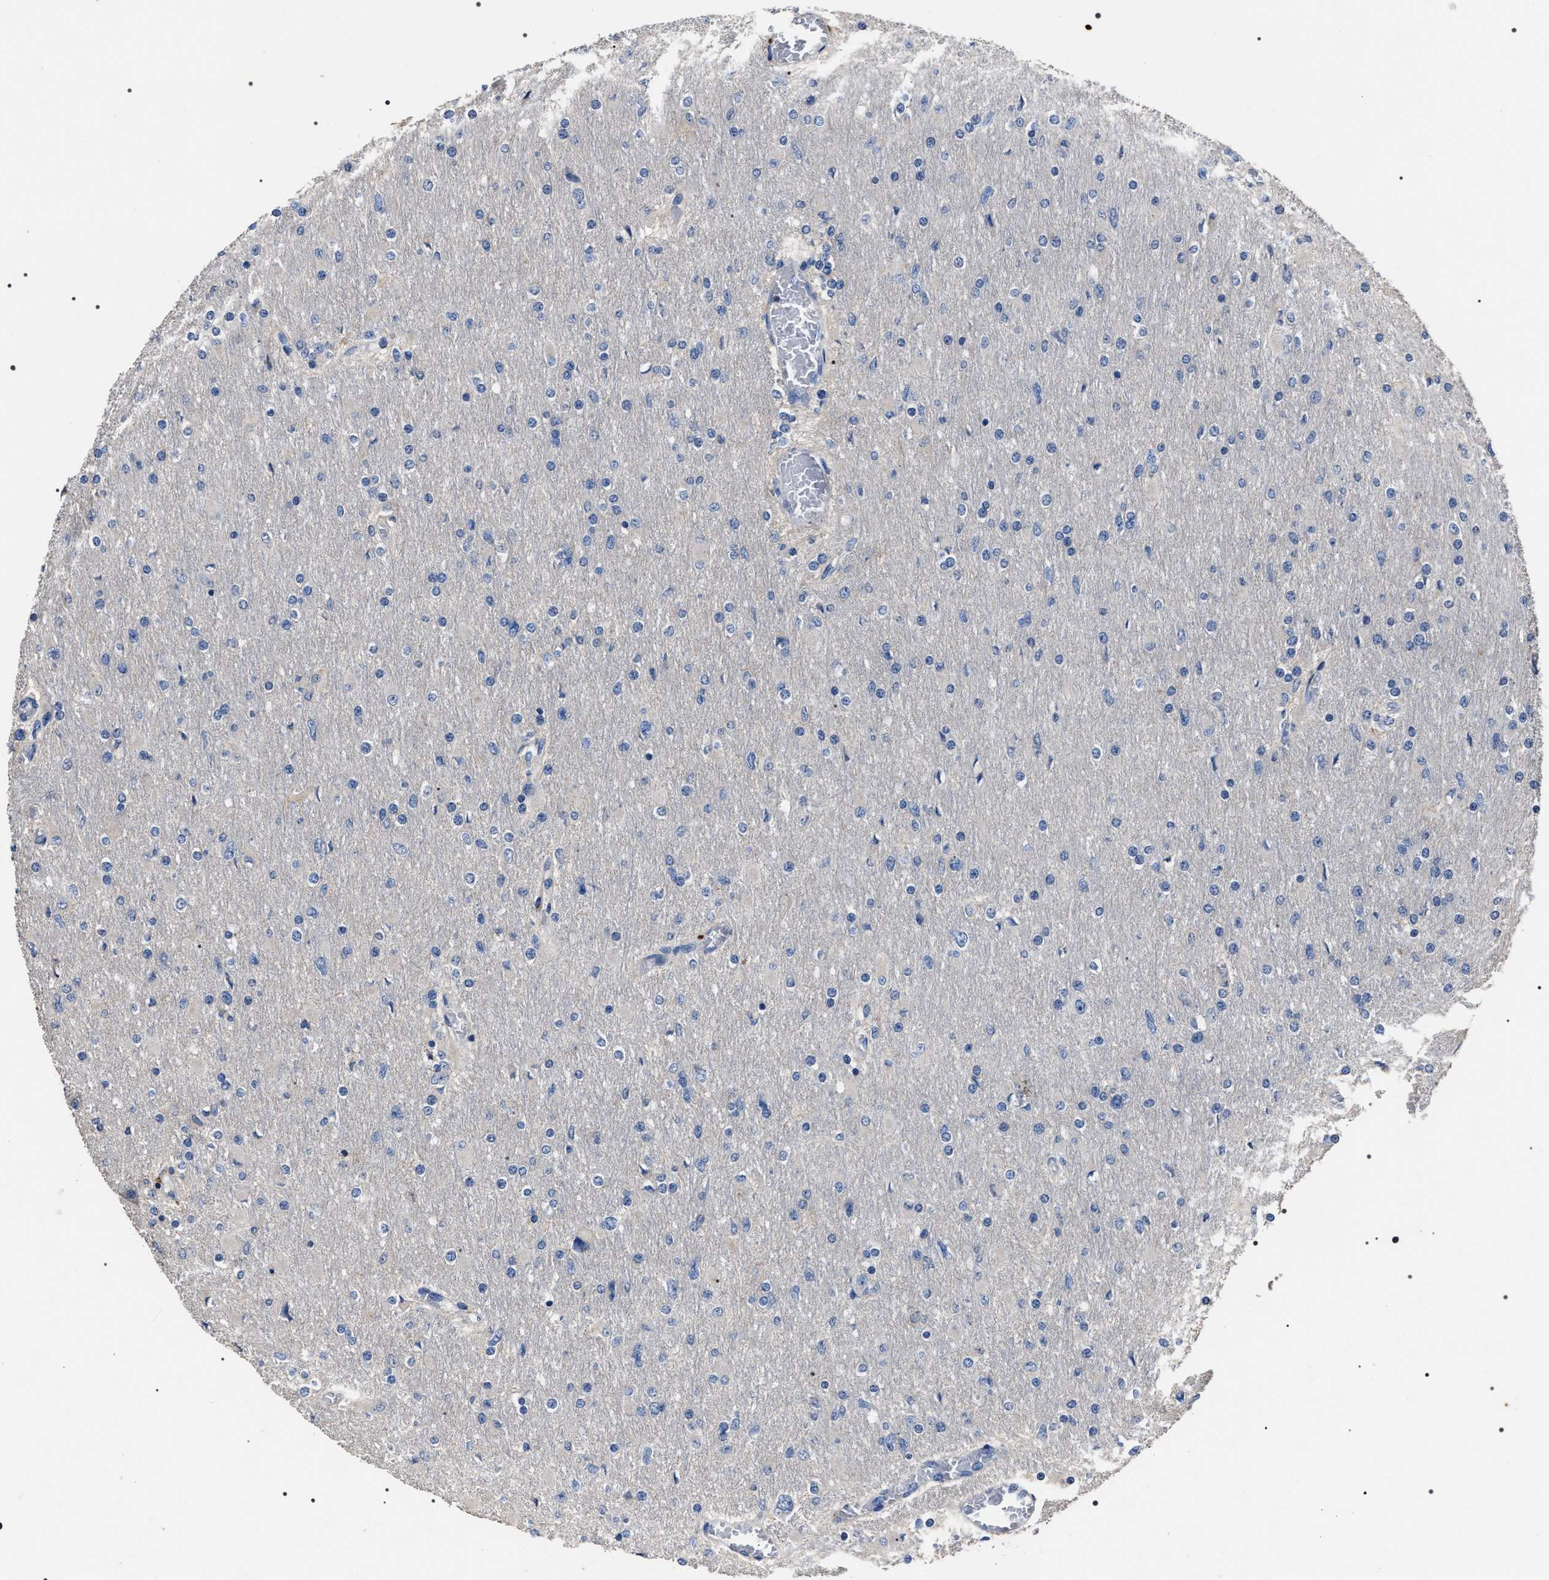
{"staining": {"intensity": "negative", "quantity": "none", "location": "none"}, "tissue": "glioma", "cell_type": "Tumor cells", "image_type": "cancer", "snomed": [{"axis": "morphology", "description": "Glioma, malignant, High grade"}, {"axis": "topography", "description": "Cerebral cortex"}], "caption": "Photomicrograph shows no significant protein staining in tumor cells of glioma. The staining was performed using DAB to visualize the protein expression in brown, while the nuclei were stained in blue with hematoxylin (Magnification: 20x).", "gene": "TRIM54", "patient": {"sex": "female", "age": 36}}